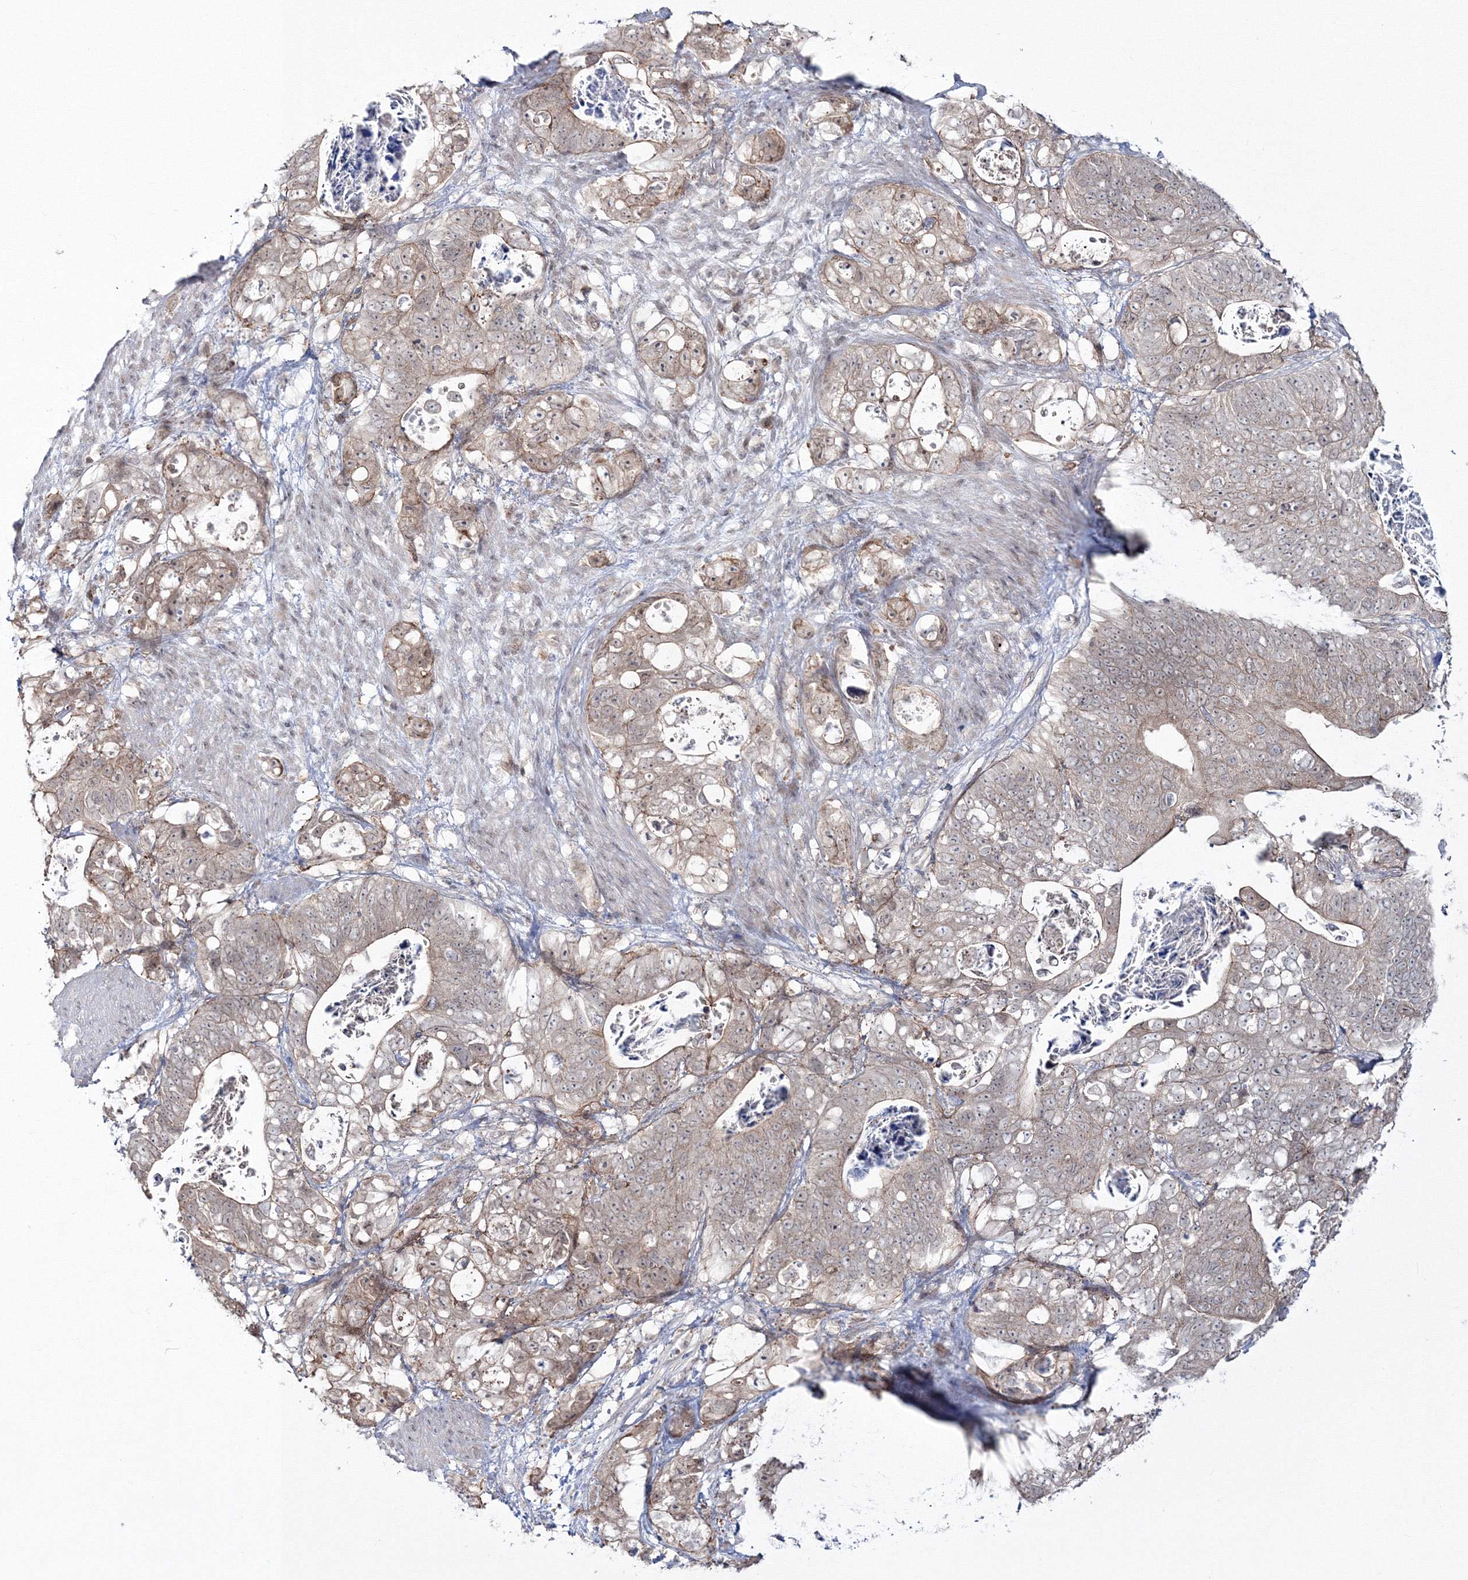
{"staining": {"intensity": "weak", "quantity": "25%-75%", "location": "cytoplasmic/membranous"}, "tissue": "stomach cancer", "cell_type": "Tumor cells", "image_type": "cancer", "snomed": [{"axis": "morphology", "description": "Normal tissue, NOS"}, {"axis": "morphology", "description": "Adenocarcinoma, NOS"}, {"axis": "topography", "description": "Stomach"}], "caption": "Immunohistochemistry micrograph of human adenocarcinoma (stomach) stained for a protein (brown), which reveals low levels of weak cytoplasmic/membranous staining in approximately 25%-75% of tumor cells.", "gene": "ZFAND6", "patient": {"sex": "female", "age": 89}}